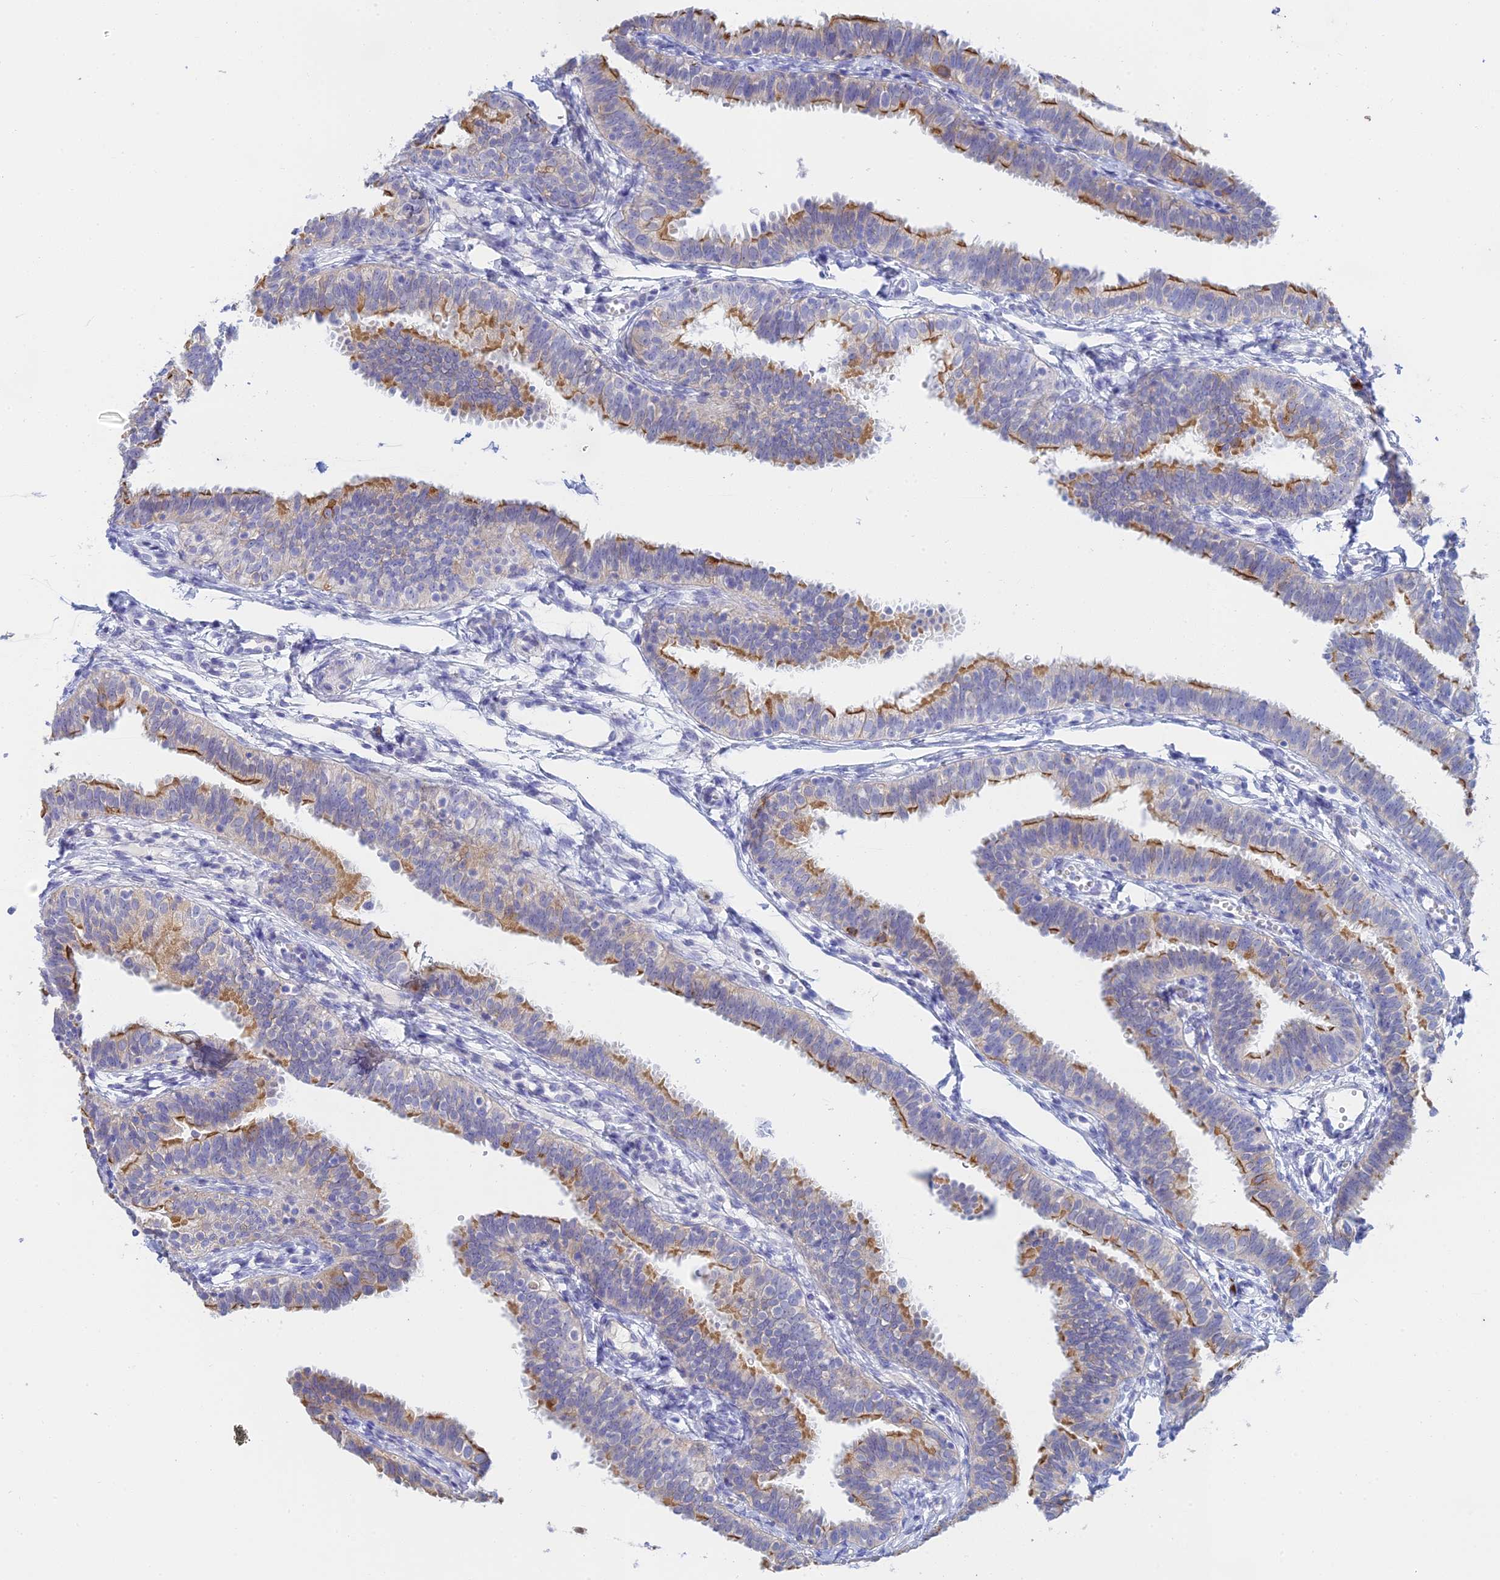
{"staining": {"intensity": "moderate", "quantity": ">75%", "location": "cytoplasmic/membranous"}, "tissue": "fallopian tube", "cell_type": "Glandular cells", "image_type": "normal", "snomed": [{"axis": "morphology", "description": "Normal tissue, NOS"}, {"axis": "topography", "description": "Fallopian tube"}], "caption": "High-magnification brightfield microscopy of normal fallopian tube stained with DAB (brown) and counterstained with hematoxylin (blue). glandular cells exhibit moderate cytoplasmic/membranous positivity is seen in approximately>75% of cells.", "gene": "CEP152", "patient": {"sex": "female", "age": 35}}